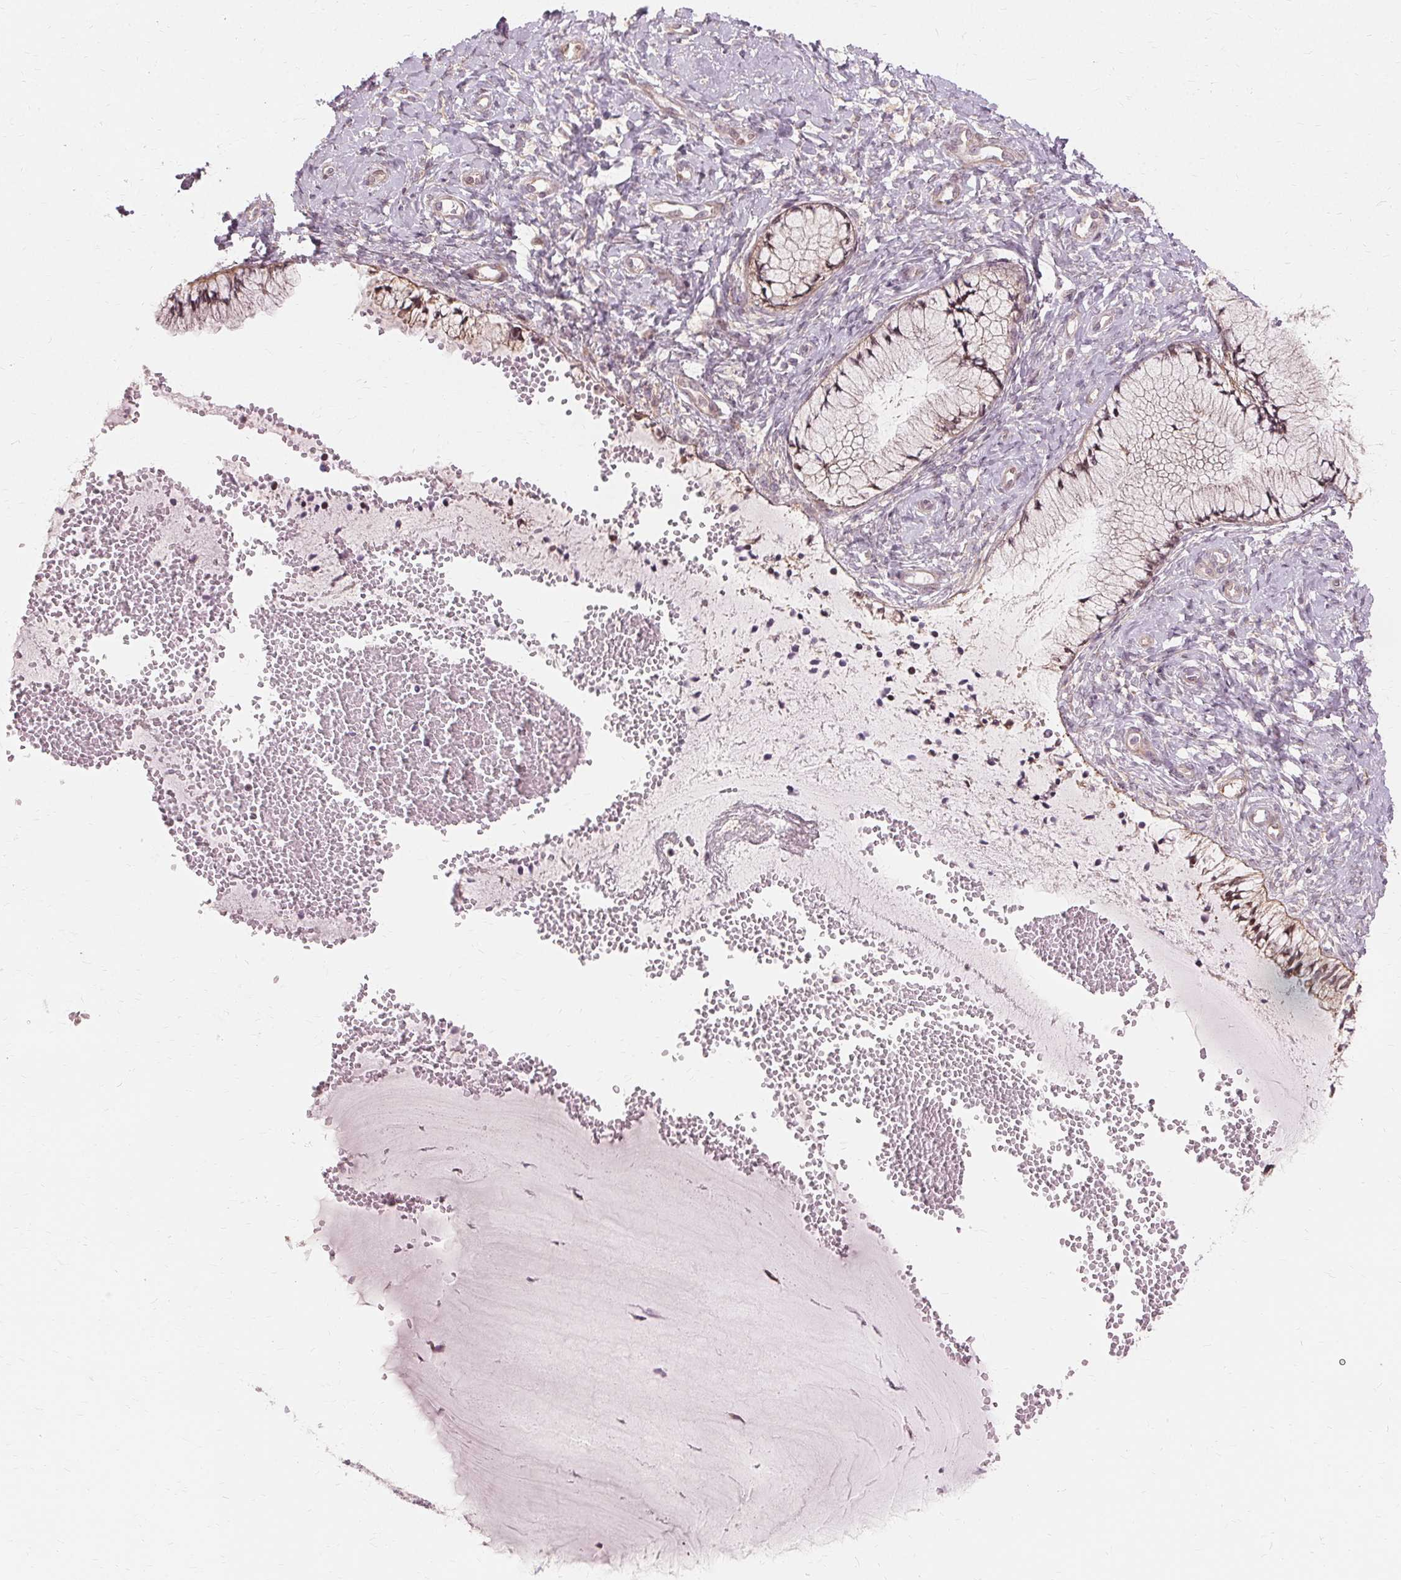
{"staining": {"intensity": "weak", "quantity": "25%-75%", "location": "cytoplasmic/membranous"}, "tissue": "cervix", "cell_type": "Glandular cells", "image_type": "normal", "snomed": [{"axis": "morphology", "description": "Normal tissue, NOS"}, {"axis": "topography", "description": "Cervix"}], "caption": "Immunohistochemistry (DAB) staining of benign human cervix demonstrates weak cytoplasmic/membranous protein expression in about 25%-75% of glandular cells. The staining was performed using DAB (3,3'-diaminobenzidine) to visualize the protein expression in brown, while the nuclei were stained in blue with hematoxylin (Magnification: 20x).", "gene": "USP8", "patient": {"sex": "female", "age": 37}}